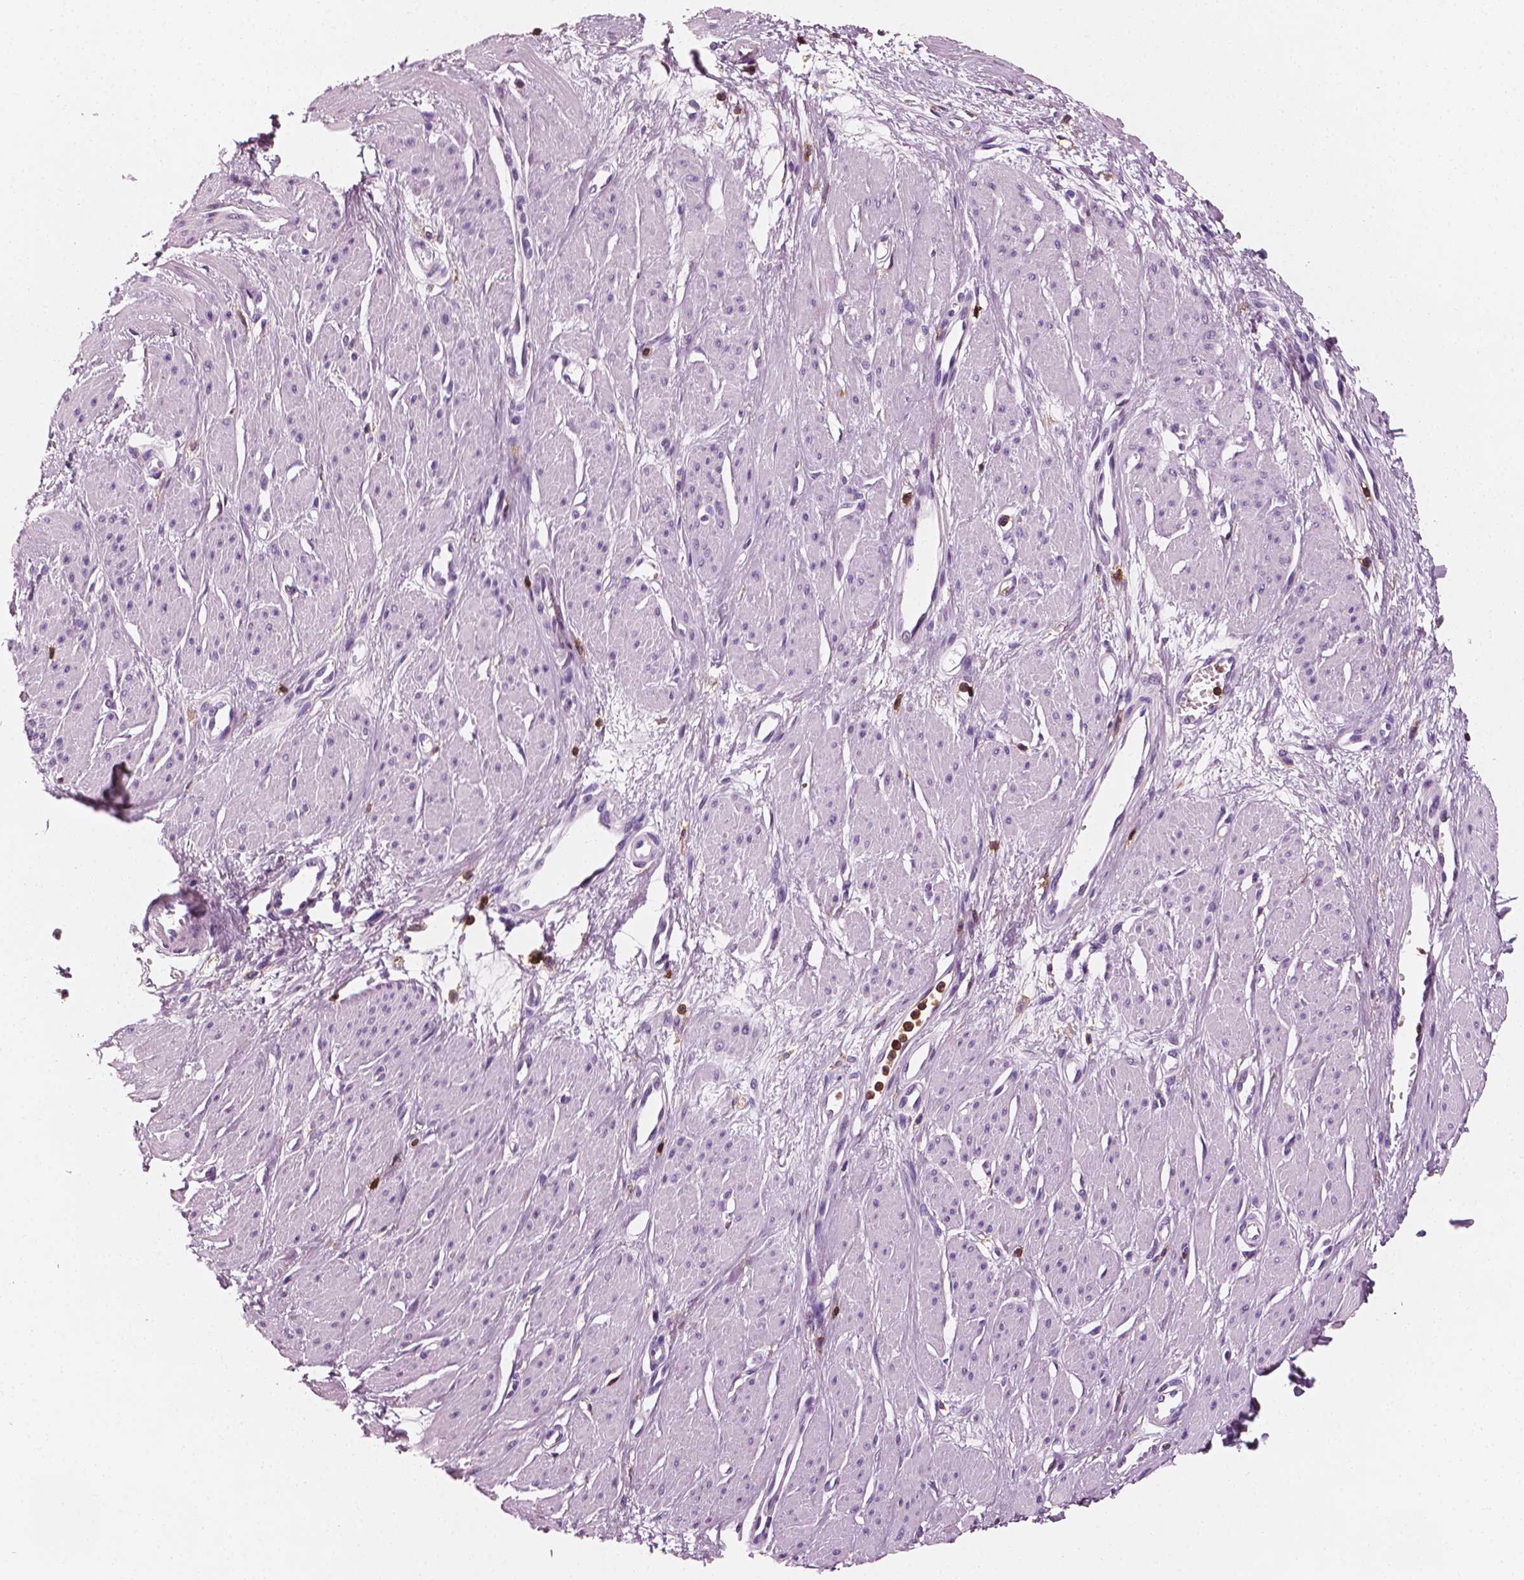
{"staining": {"intensity": "negative", "quantity": "none", "location": "none"}, "tissue": "smooth muscle", "cell_type": "Smooth muscle cells", "image_type": "normal", "snomed": [{"axis": "morphology", "description": "Normal tissue, NOS"}, {"axis": "topography", "description": "Smooth muscle"}, {"axis": "topography", "description": "Uterus"}], "caption": "DAB immunohistochemical staining of unremarkable smooth muscle exhibits no significant expression in smooth muscle cells.", "gene": "PTPRC", "patient": {"sex": "female", "age": 39}}